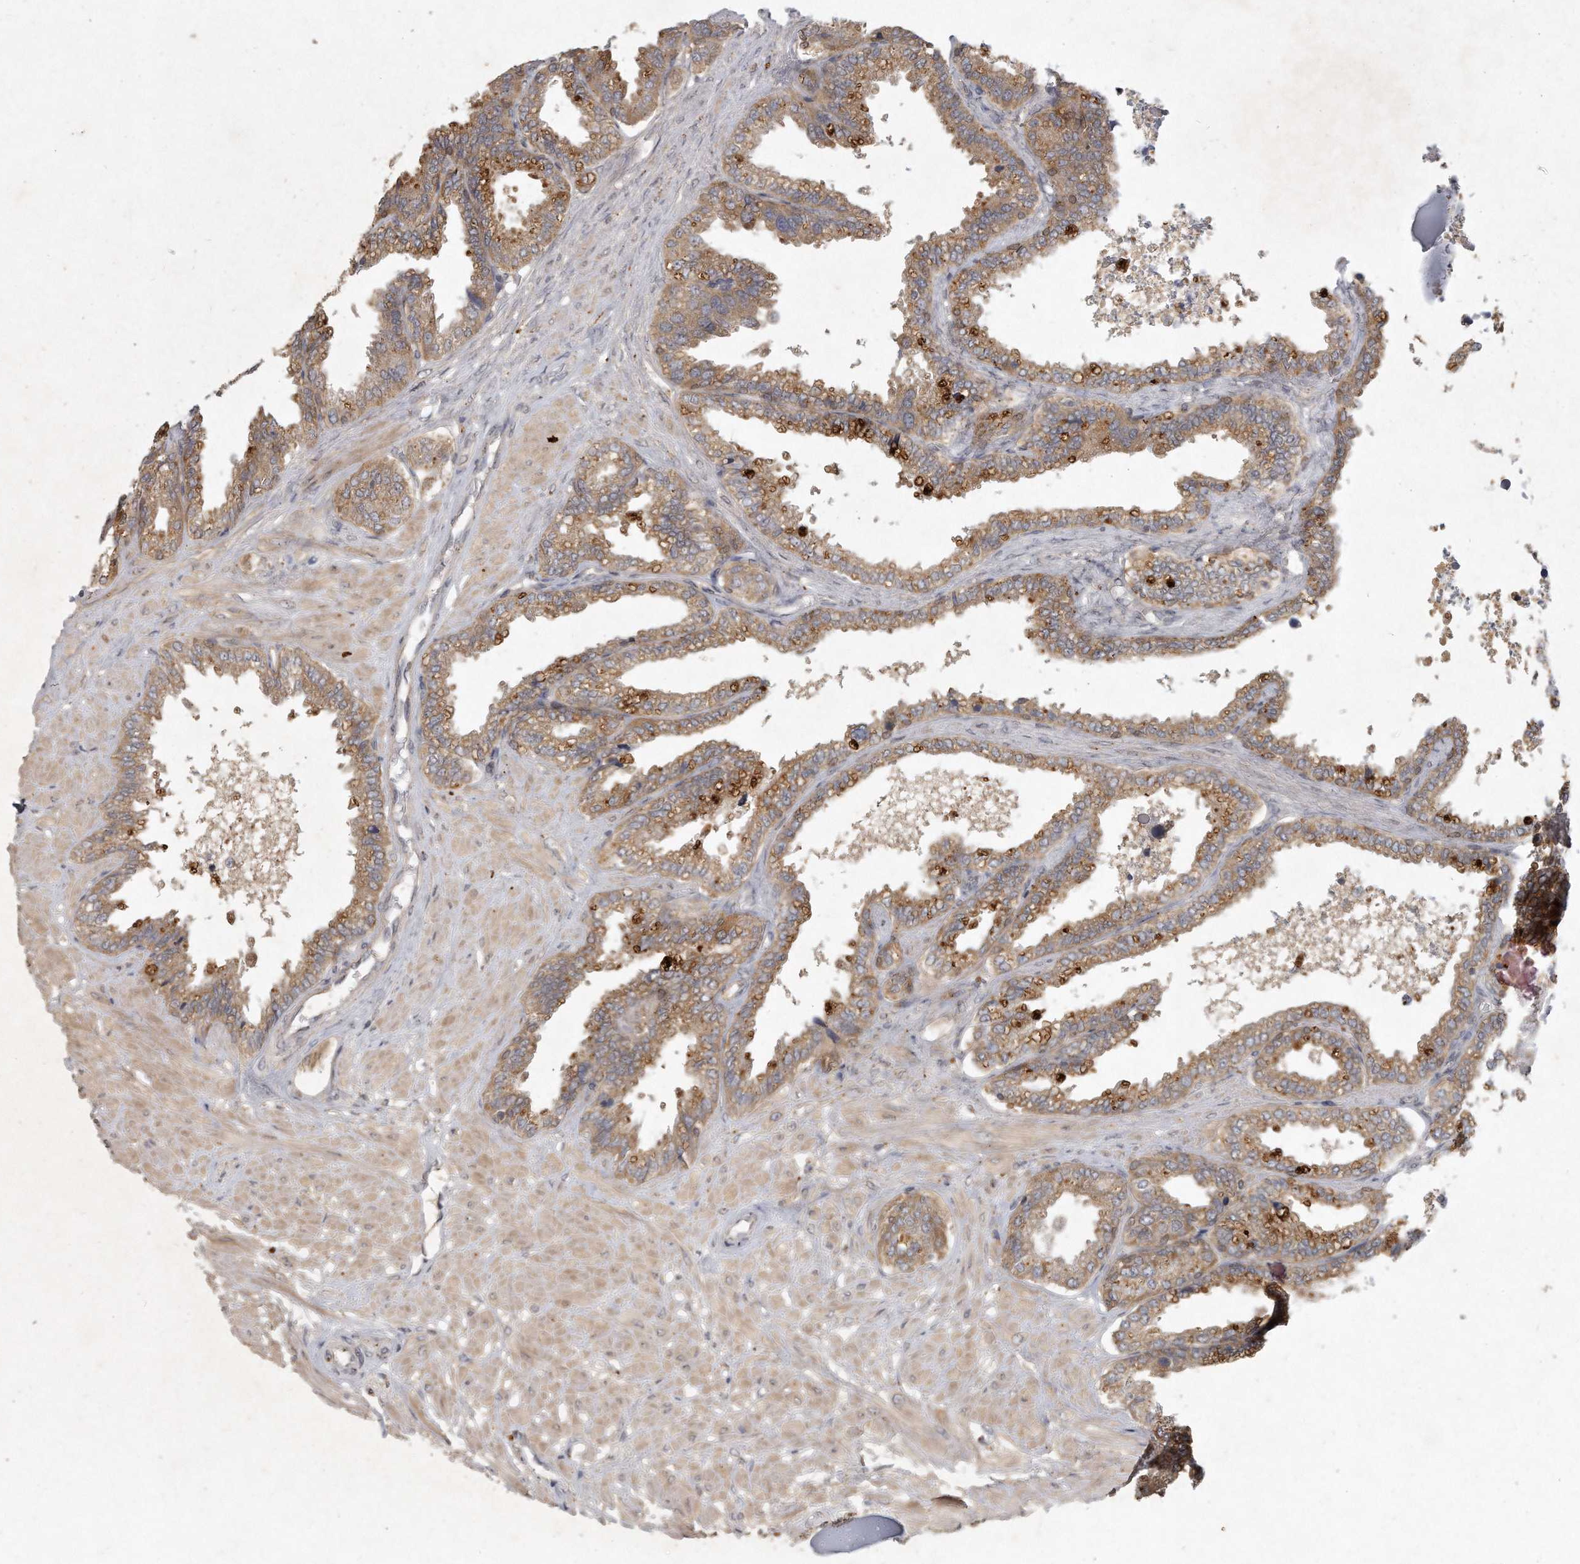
{"staining": {"intensity": "moderate", "quantity": ">75%", "location": "cytoplasmic/membranous"}, "tissue": "seminal vesicle", "cell_type": "Glandular cells", "image_type": "normal", "snomed": [{"axis": "morphology", "description": "Normal tissue, NOS"}, {"axis": "topography", "description": "Seminal veicle"}], "caption": "DAB (3,3'-diaminobenzidine) immunohistochemical staining of normal seminal vesicle reveals moderate cytoplasmic/membranous protein positivity in approximately >75% of glandular cells. The staining is performed using DAB brown chromogen to label protein expression. The nuclei are counter-stained blue using hematoxylin.", "gene": "LGALS8", "patient": {"sex": "male", "age": 46}}